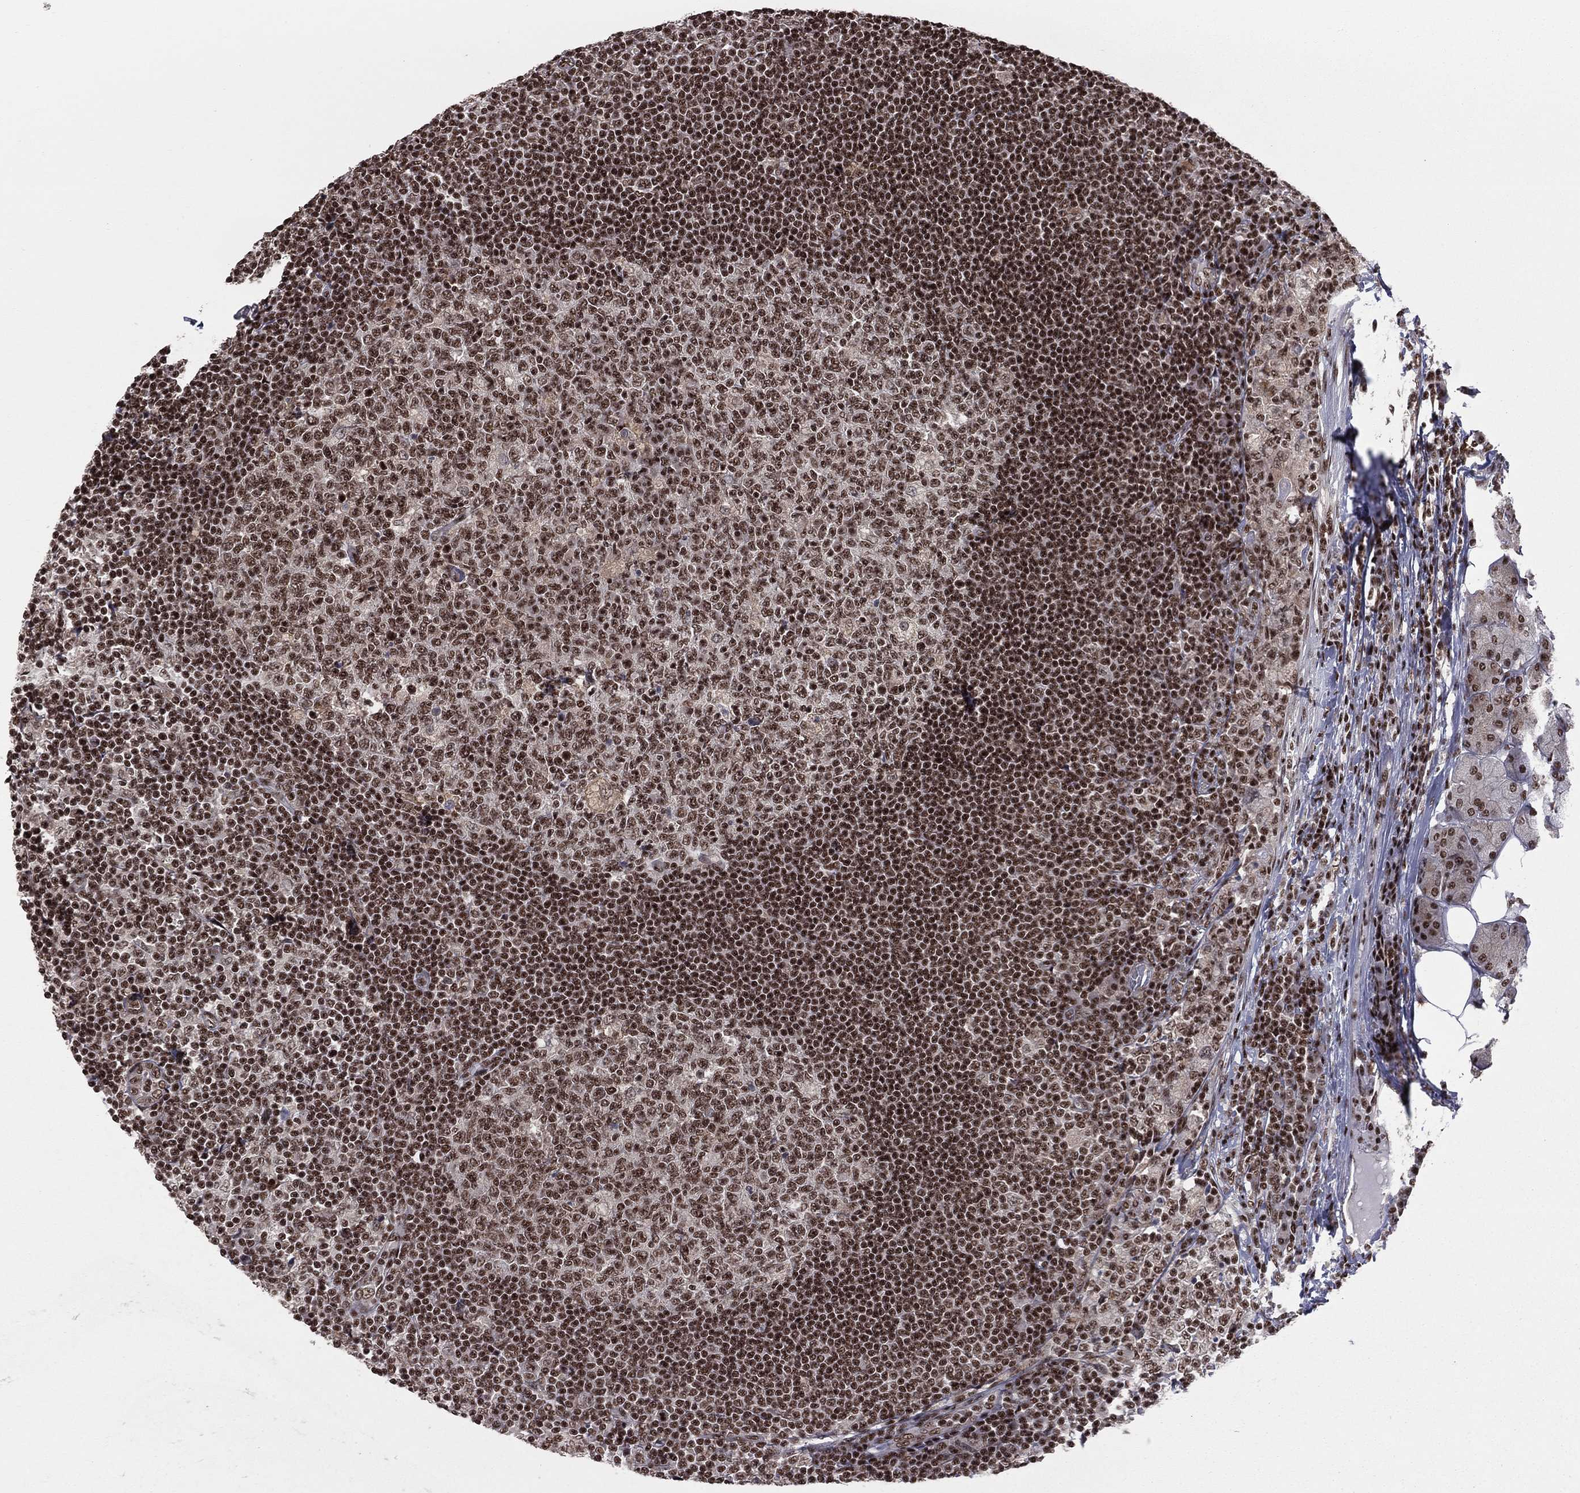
{"staining": {"intensity": "moderate", "quantity": ">75%", "location": "nuclear"}, "tissue": "lymph node", "cell_type": "Germinal center cells", "image_type": "normal", "snomed": [{"axis": "morphology", "description": "Normal tissue, NOS"}, {"axis": "topography", "description": "Lymph node"}, {"axis": "topography", "description": "Salivary gland"}], "caption": "Immunohistochemistry image of unremarkable lymph node: lymph node stained using IHC shows medium levels of moderate protein expression localized specifically in the nuclear of germinal center cells, appearing as a nuclear brown color.", "gene": "NFYB", "patient": {"sex": "male", "age": 83}}